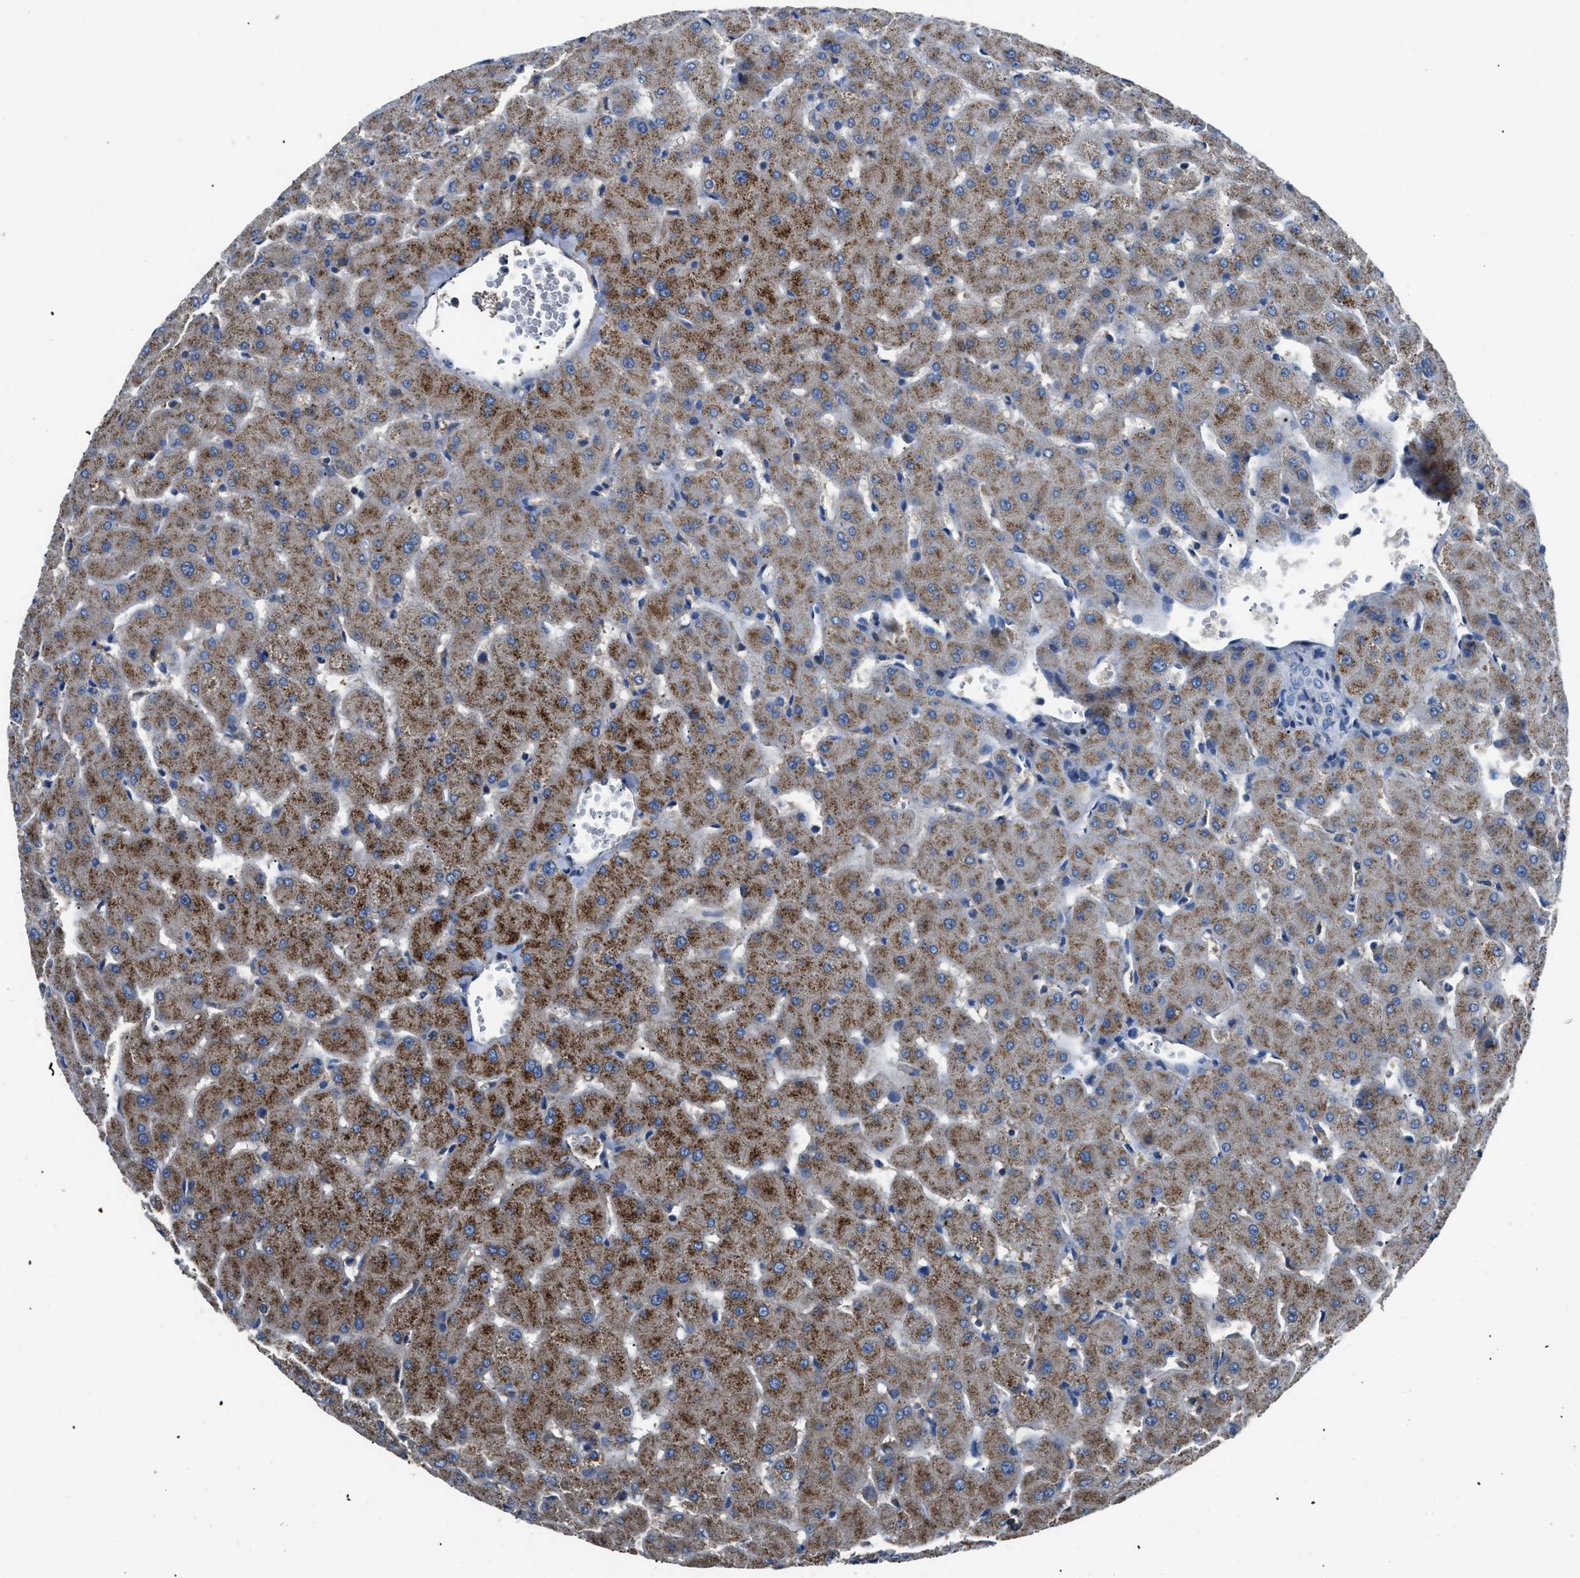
{"staining": {"intensity": "negative", "quantity": "none", "location": "none"}, "tissue": "liver", "cell_type": "Cholangiocytes", "image_type": "normal", "snomed": [{"axis": "morphology", "description": "Normal tissue, NOS"}, {"axis": "topography", "description": "Liver"}], "caption": "Immunohistochemistry histopathology image of unremarkable liver: liver stained with DAB shows no significant protein positivity in cholangiocytes.", "gene": "SGCZ", "patient": {"sex": "female", "age": 63}}